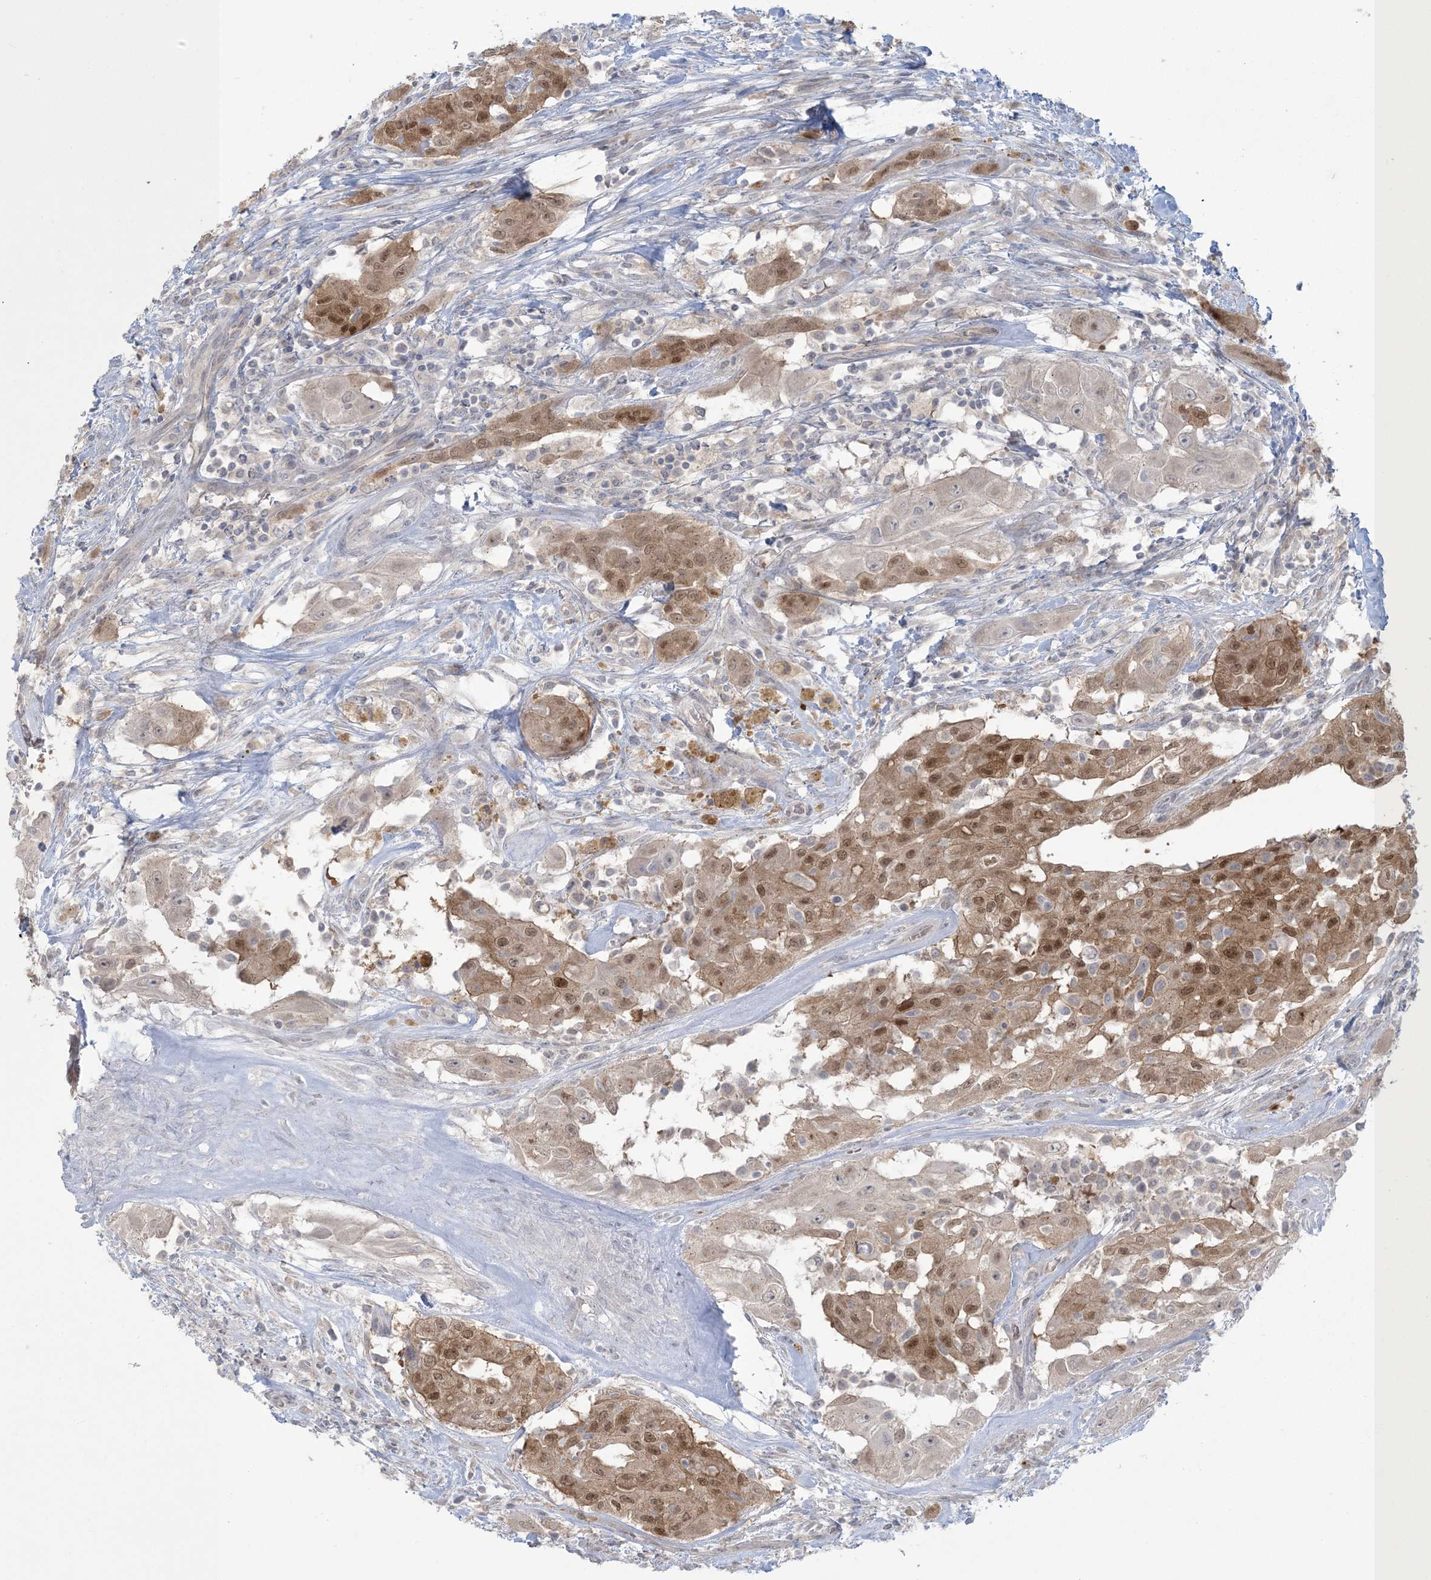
{"staining": {"intensity": "moderate", "quantity": "25%-75%", "location": "cytoplasmic/membranous,nuclear"}, "tissue": "thyroid cancer", "cell_type": "Tumor cells", "image_type": "cancer", "snomed": [{"axis": "morphology", "description": "Papillary adenocarcinoma, NOS"}, {"axis": "topography", "description": "Thyroid gland"}], "caption": "An image of thyroid cancer stained for a protein reveals moderate cytoplasmic/membranous and nuclear brown staining in tumor cells. The protein of interest is shown in brown color, while the nuclei are stained blue.", "gene": "NRBP2", "patient": {"sex": "female", "age": 59}}